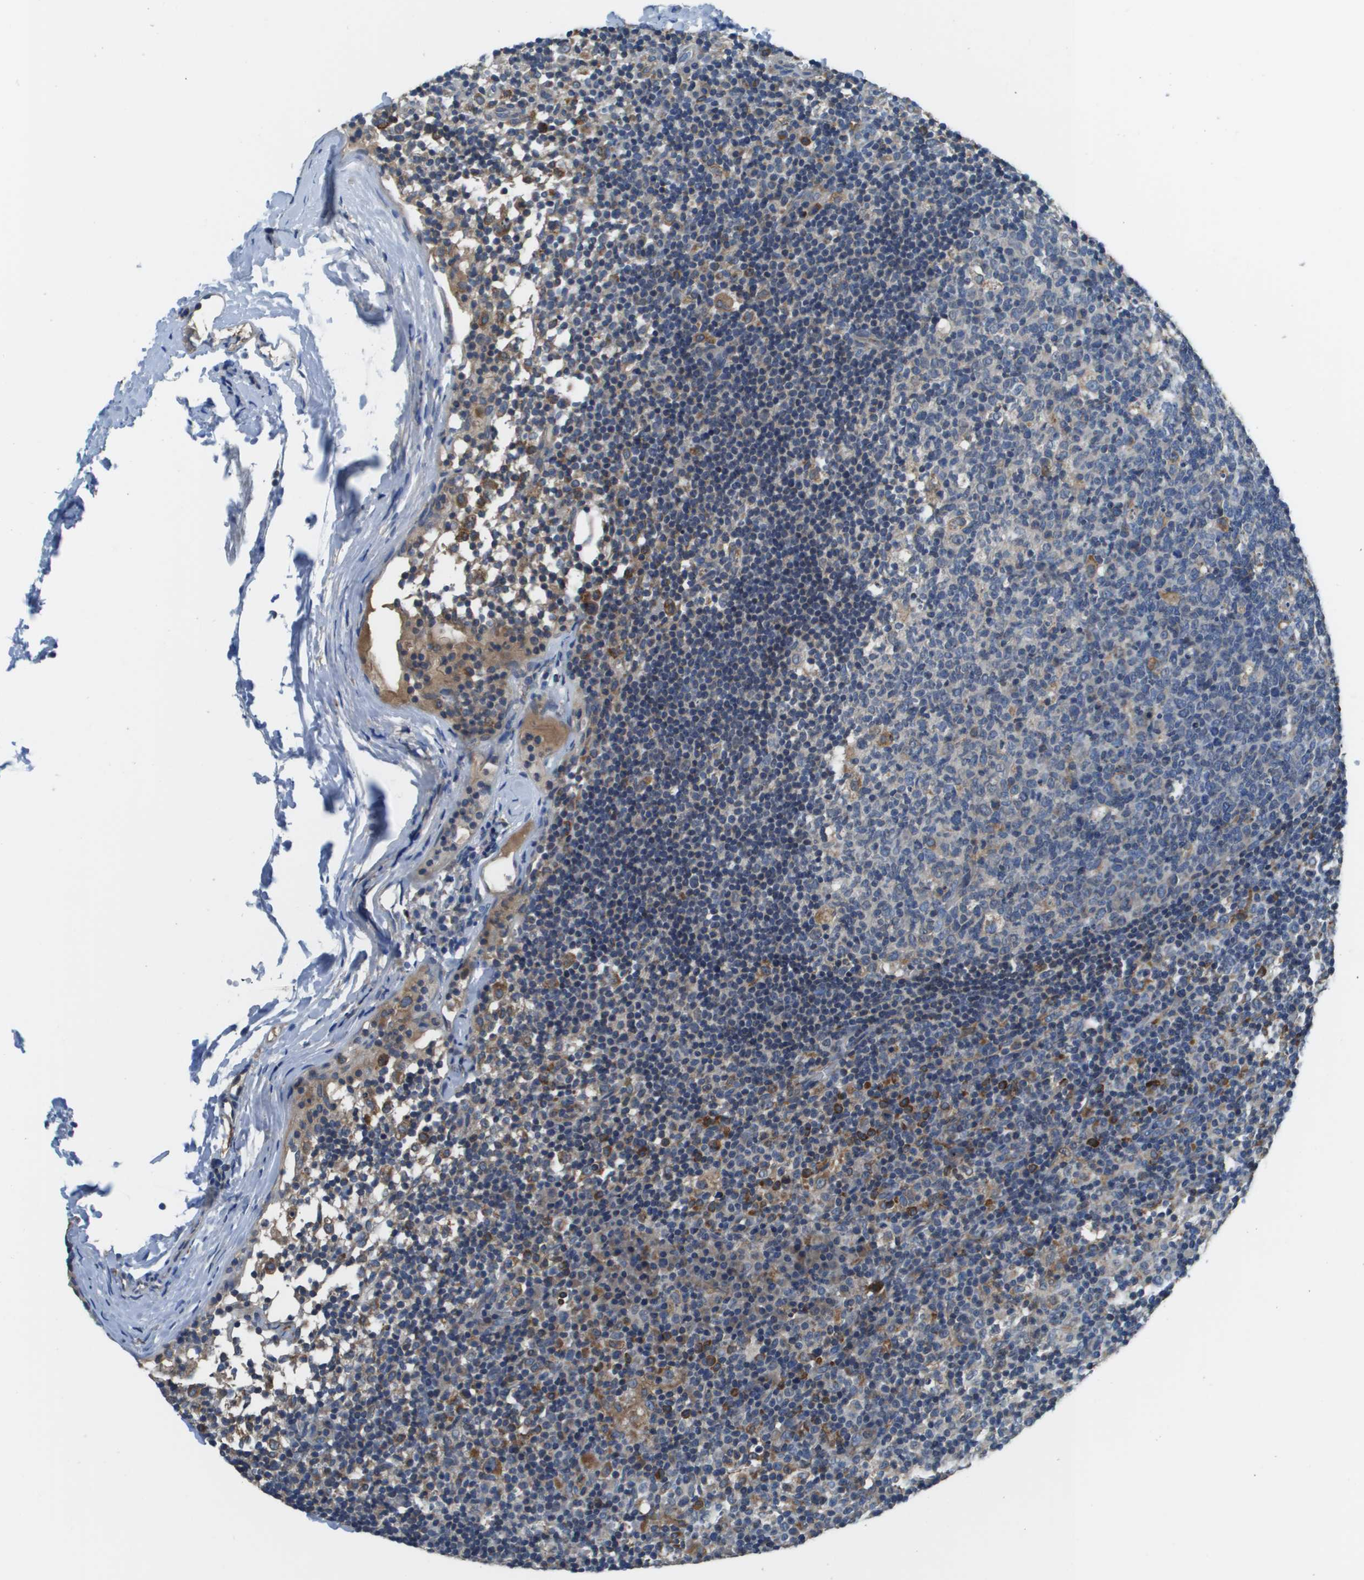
{"staining": {"intensity": "weak", "quantity": "<25%", "location": "cytoplasmic/membranous"}, "tissue": "lymph node", "cell_type": "Germinal center cells", "image_type": "normal", "snomed": [{"axis": "morphology", "description": "Normal tissue, NOS"}, {"axis": "morphology", "description": "Inflammation, NOS"}, {"axis": "topography", "description": "Lymph node"}], "caption": "This micrograph is of benign lymph node stained with immunohistochemistry to label a protein in brown with the nuclei are counter-stained blue. There is no expression in germinal center cells.", "gene": "CNPY3", "patient": {"sex": "male", "age": 55}}